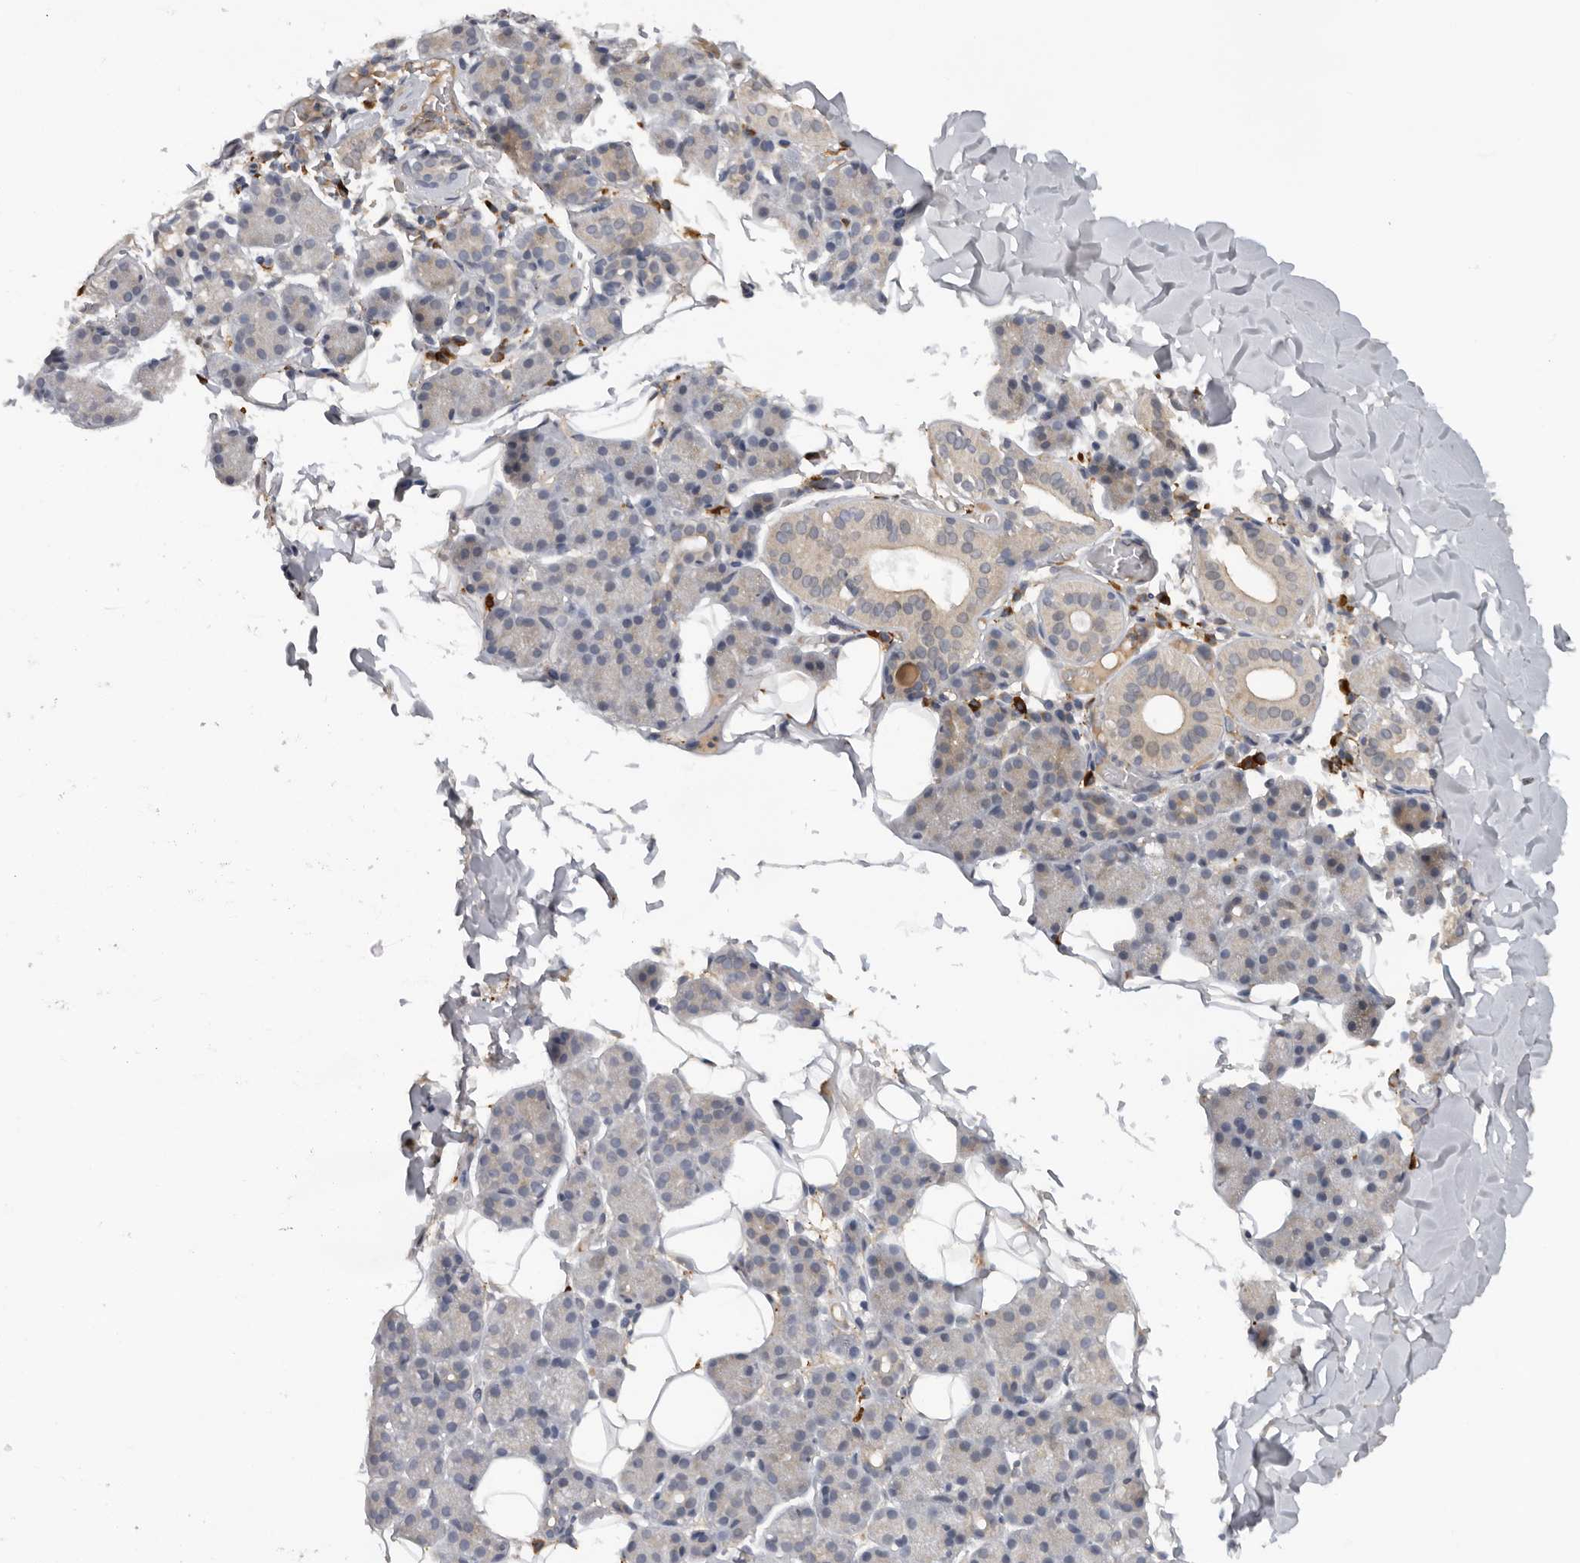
{"staining": {"intensity": "weak", "quantity": "<25%", "location": "cytoplasmic/membranous"}, "tissue": "salivary gland", "cell_type": "Glandular cells", "image_type": "normal", "snomed": [{"axis": "morphology", "description": "Normal tissue, NOS"}, {"axis": "topography", "description": "Salivary gland"}], "caption": "The image shows no staining of glandular cells in unremarkable salivary gland. The staining was performed using DAB (3,3'-diaminobenzidine) to visualize the protein expression in brown, while the nuclei were stained in blue with hematoxylin (Magnification: 20x).", "gene": "RNF157", "patient": {"sex": "female", "age": 33}}